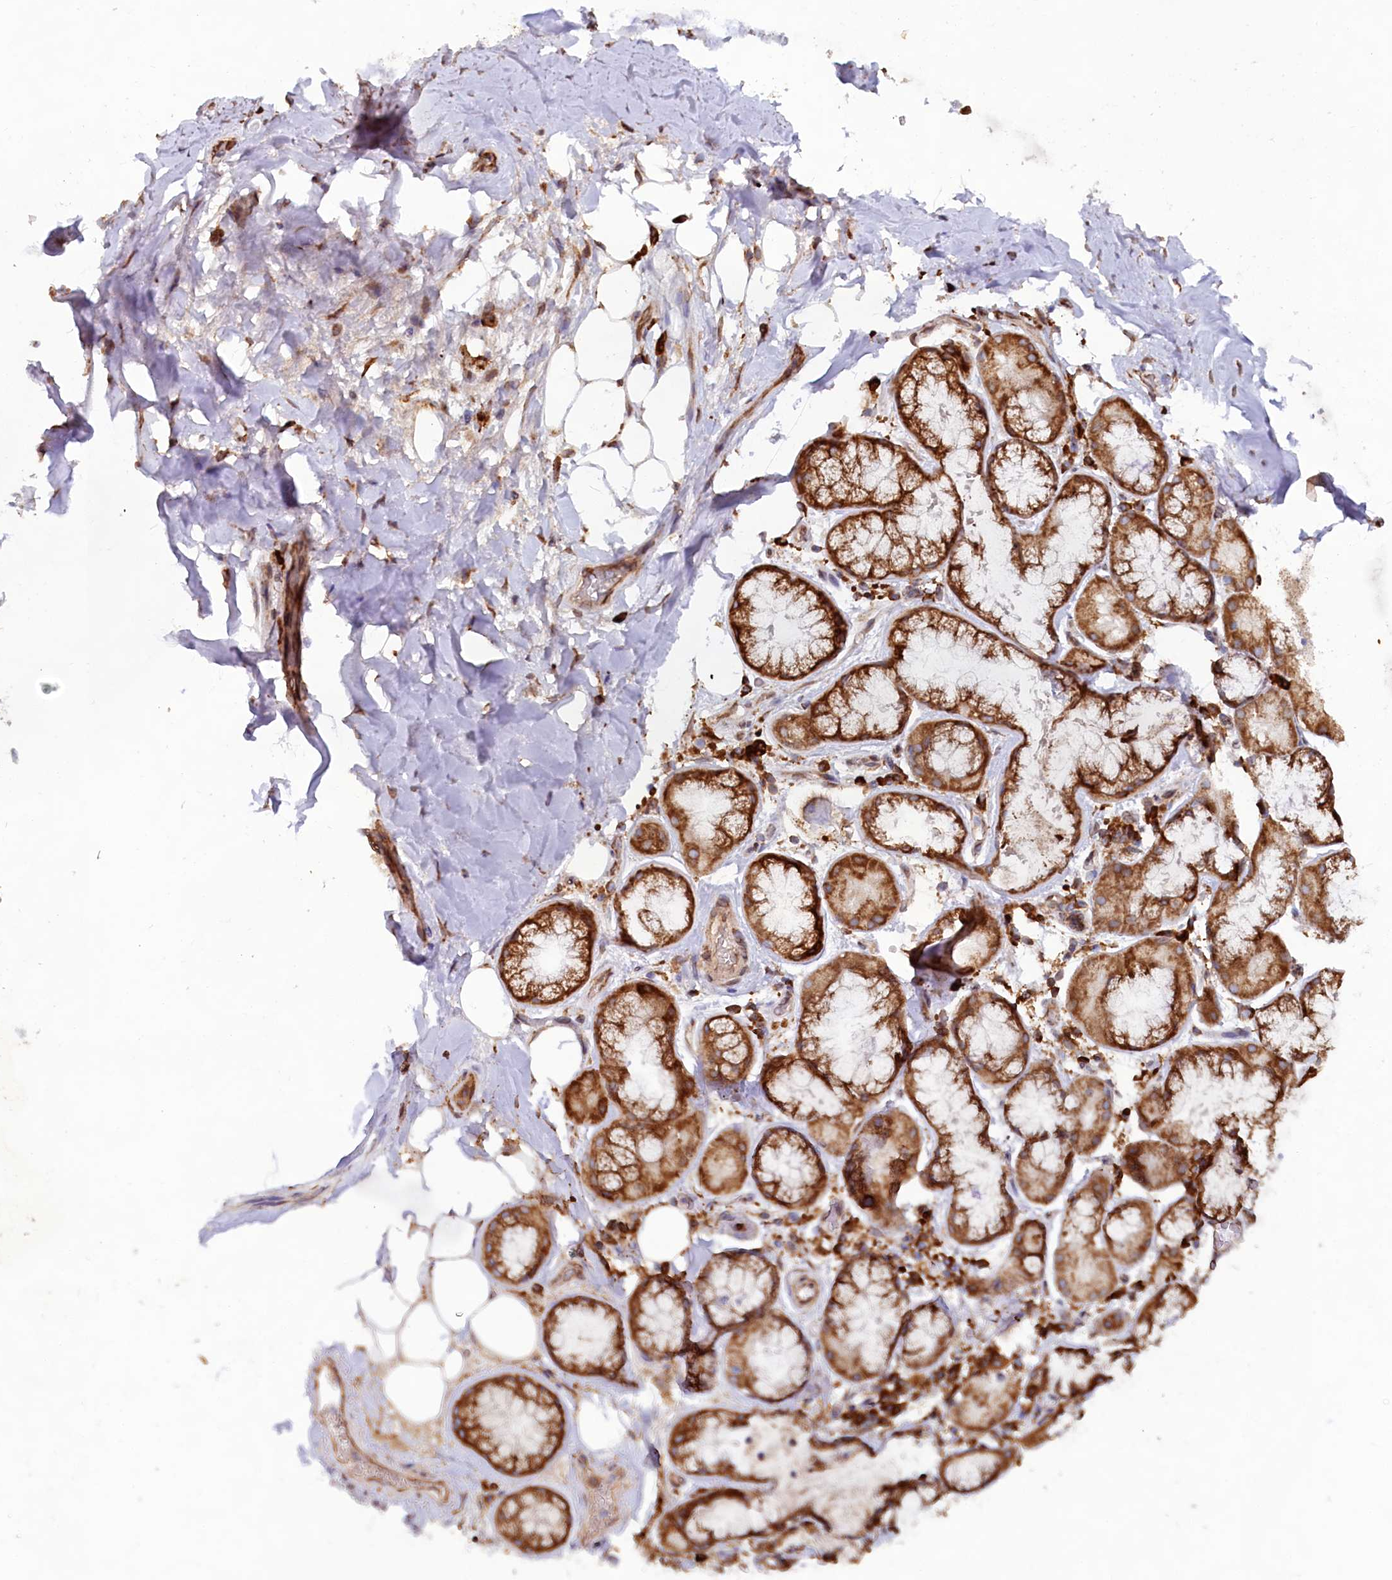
{"staining": {"intensity": "negative", "quantity": "none", "location": "none"}, "tissue": "adipose tissue", "cell_type": "Adipocytes", "image_type": "normal", "snomed": [{"axis": "morphology", "description": "Normal tissue, NOS"}, {"axis": "topography", "description": "Lymph node"}, {"axis": "topography", "description": "Cartilage tissue"}, {"axis": "topography", "description": "Bronchus"}], "caption": "The immunohistochemistry micrograph has no significant expression in adipocytes of adipose tissue.", "gene": "TBC1D19", "patient": {"sex": "male", "age": 63}}